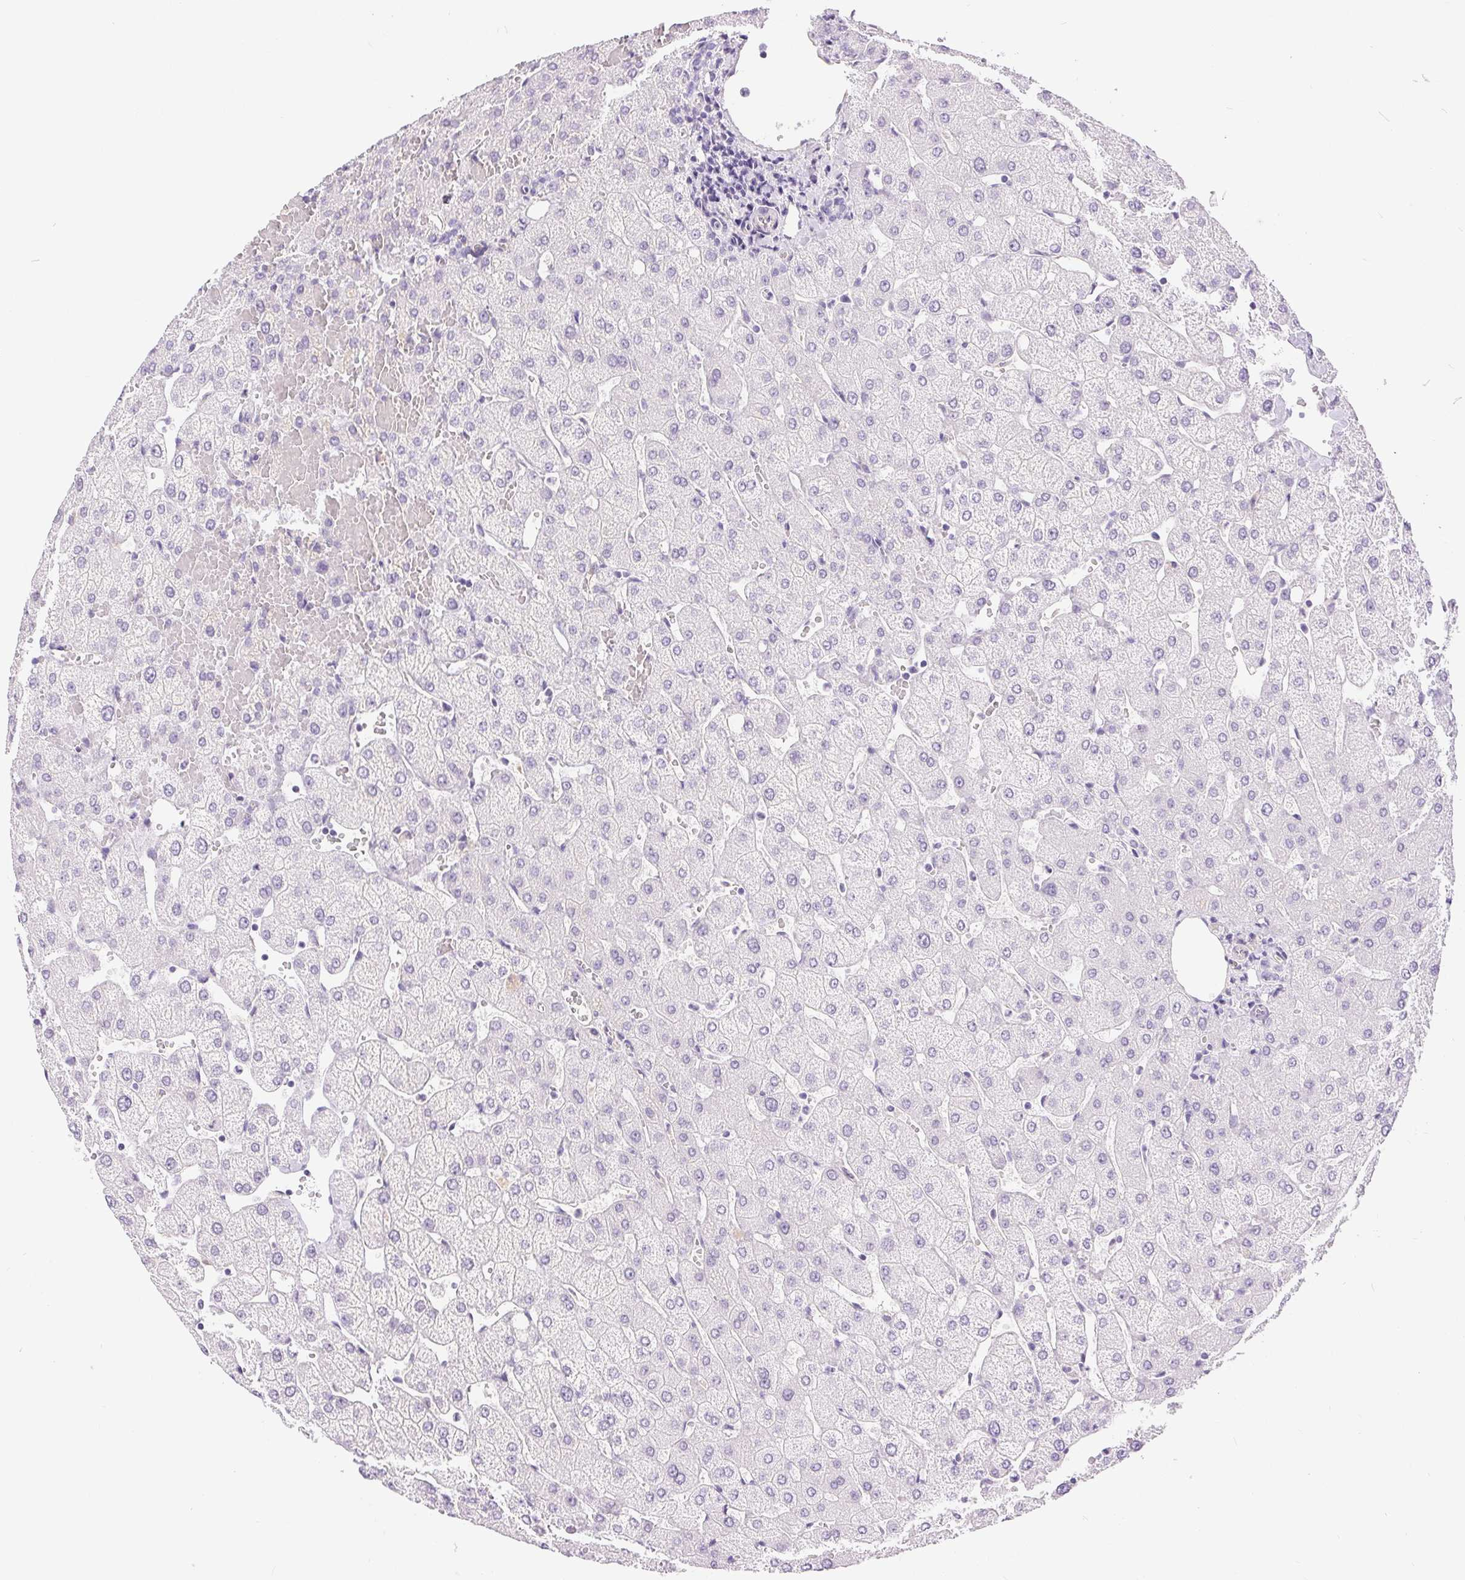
{"staining": {"intensity": "negative", "quantity": "none", "location": "none"}, "tissue": "liver", "cell_type": "Cholangiocytes", "image_type": "normal", "snomed": [{"axis": "morphology", "description": "Normal tissue, NOS"}, {"axis": "topography", "description": "Liver"}], "caption": "High magnification brightfield microscopy of normal liver stained with DAB (brown) and counterstained with hematoxylin (blue): cholangiocytes show no significant positivity. (DAB (3,3'-diaminobenzidine) immunohistochemistry (IHC), high magnification).", "gene": "GFAP", "patient": {"sex": "female", "age": 54}}